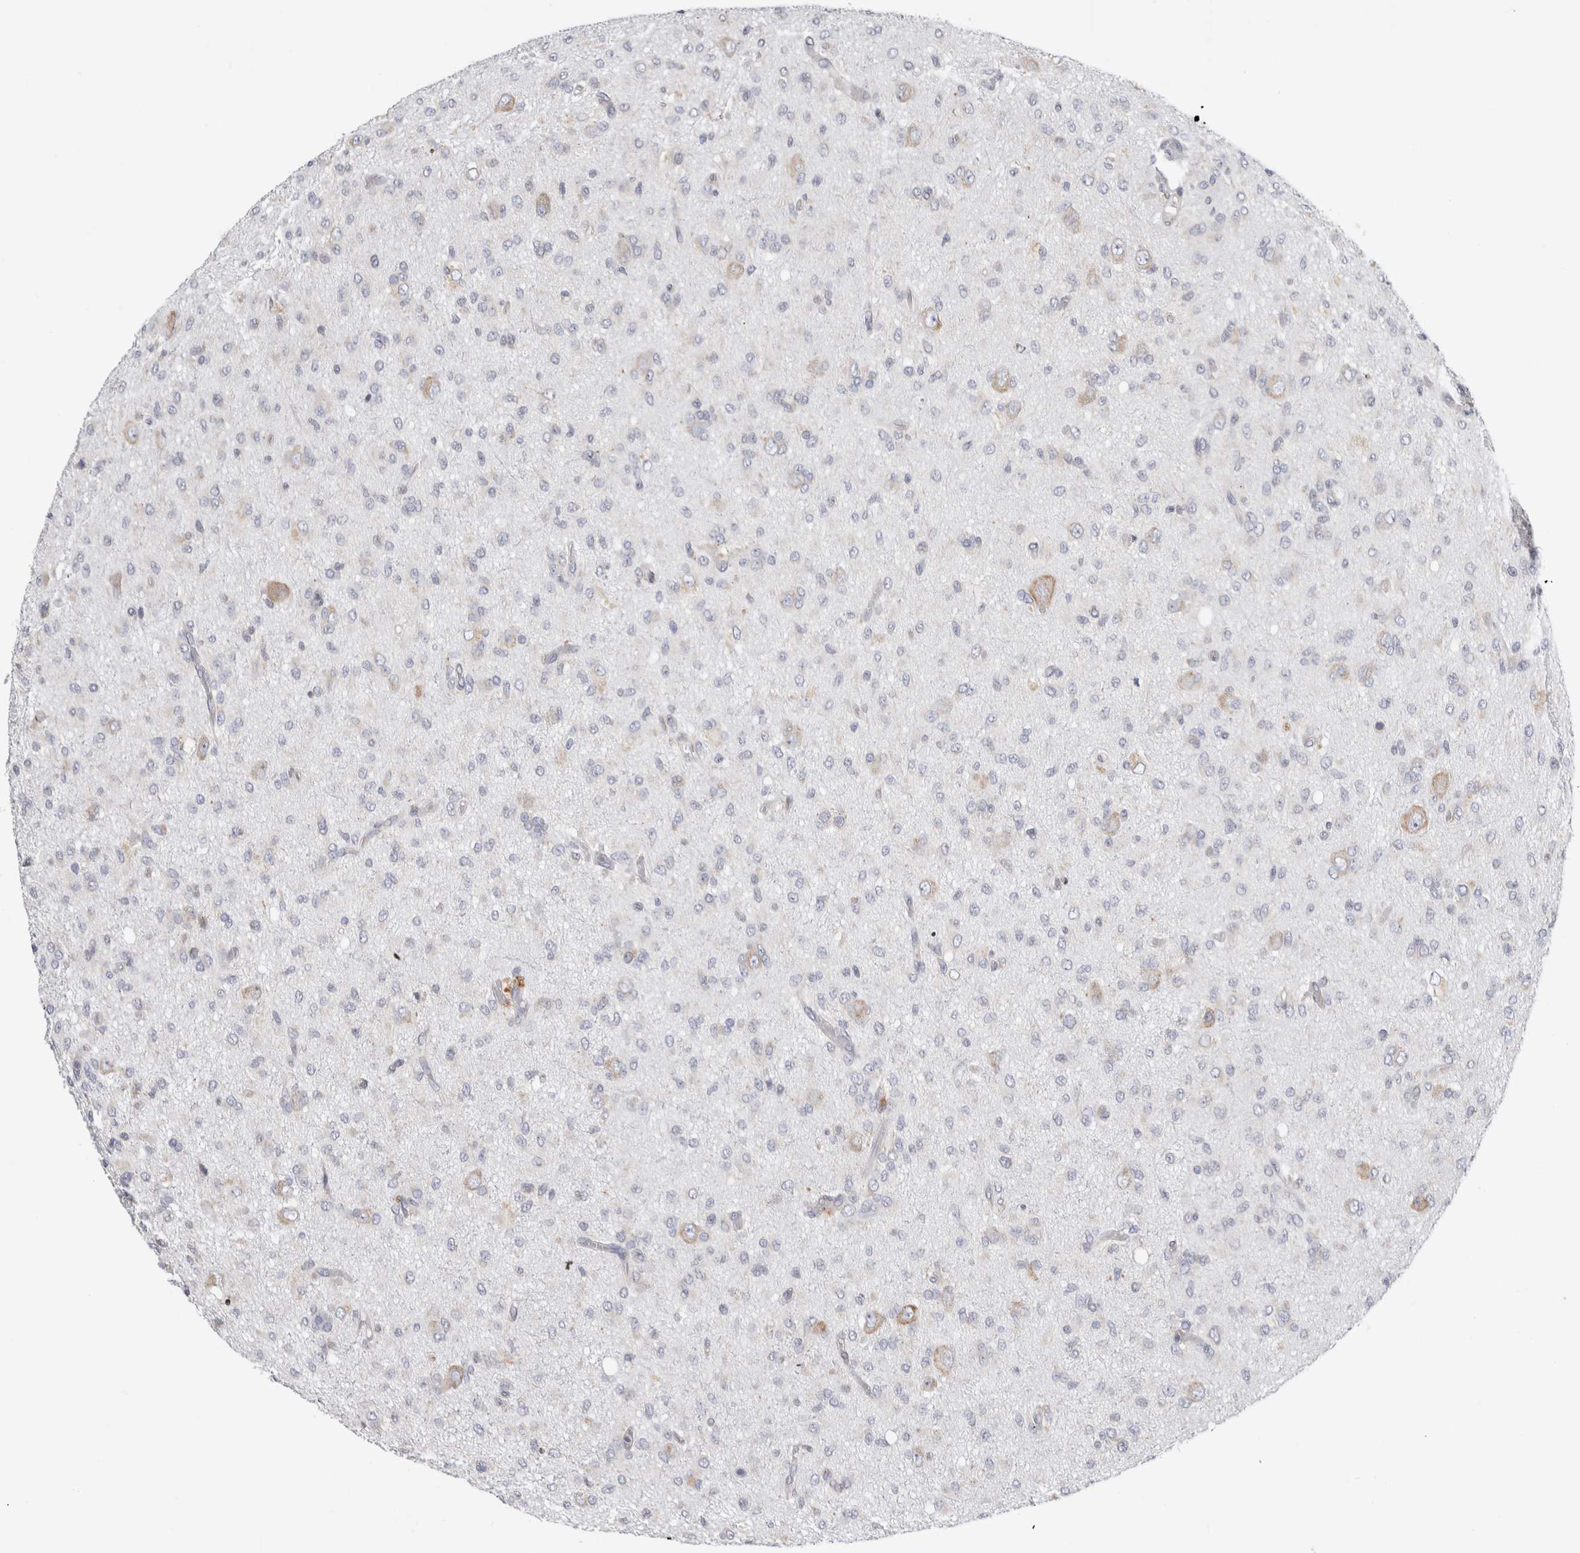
{"staining": {"intensity": "negative", "quantity": "none", "location": "none"}, "tissue": "glioma", "cell_type": "Tumor cells", "image_type": "cancer", "snomed": [{"axis": "morphology", "description": "Glioma, malignant, High grade"}, {"axis": "topography", "description": "Brain"}], "caption": "Histopathology image shows no significant protein expression in tumor cells of malignant glioma (high-grade).", "gene": "RPN2", "patient": {"sex": "female", "age": 59}}